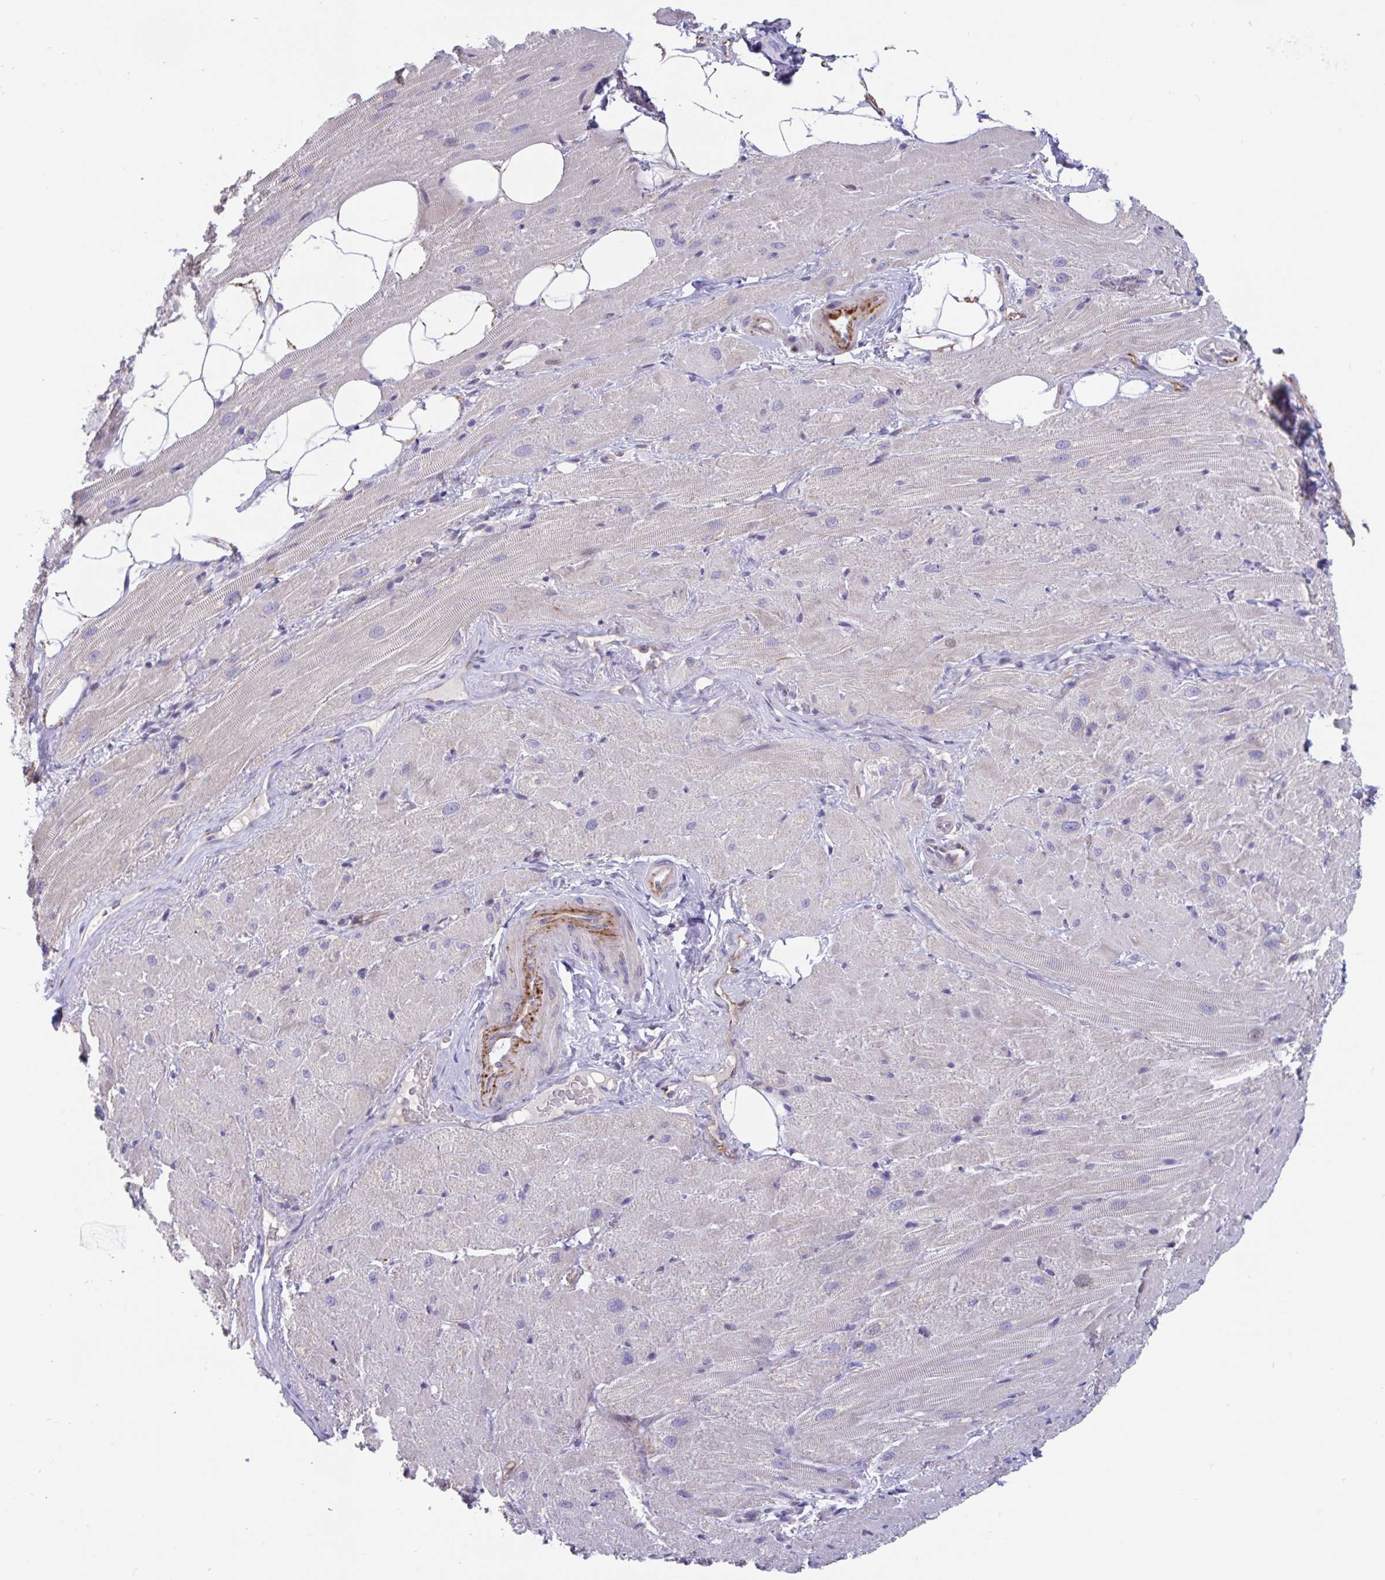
{"staining": {"intensity": "weak", "quantity": "25%-75%", "location": "cytoplasmic/membranous"}, "tissue": "heart muscle", "cell_type": "Cardiomyocytes", "image_type": "normal", "snomed": [{"axis": "morphology", "description": "Normal tissue, NOS"}, {"axis": "topography", "description": "Heart"}], "caption": "IHC (DAB) staining of benign heart muscle displays weak cytoplasmic/membranous protein expression in approximately 25%-75% of cardiomyocytes. IHC stains the protein in brown and the nuclei are stained blue.", "gene": "IL37", "patient": {"sex": "male", "age": 62}}